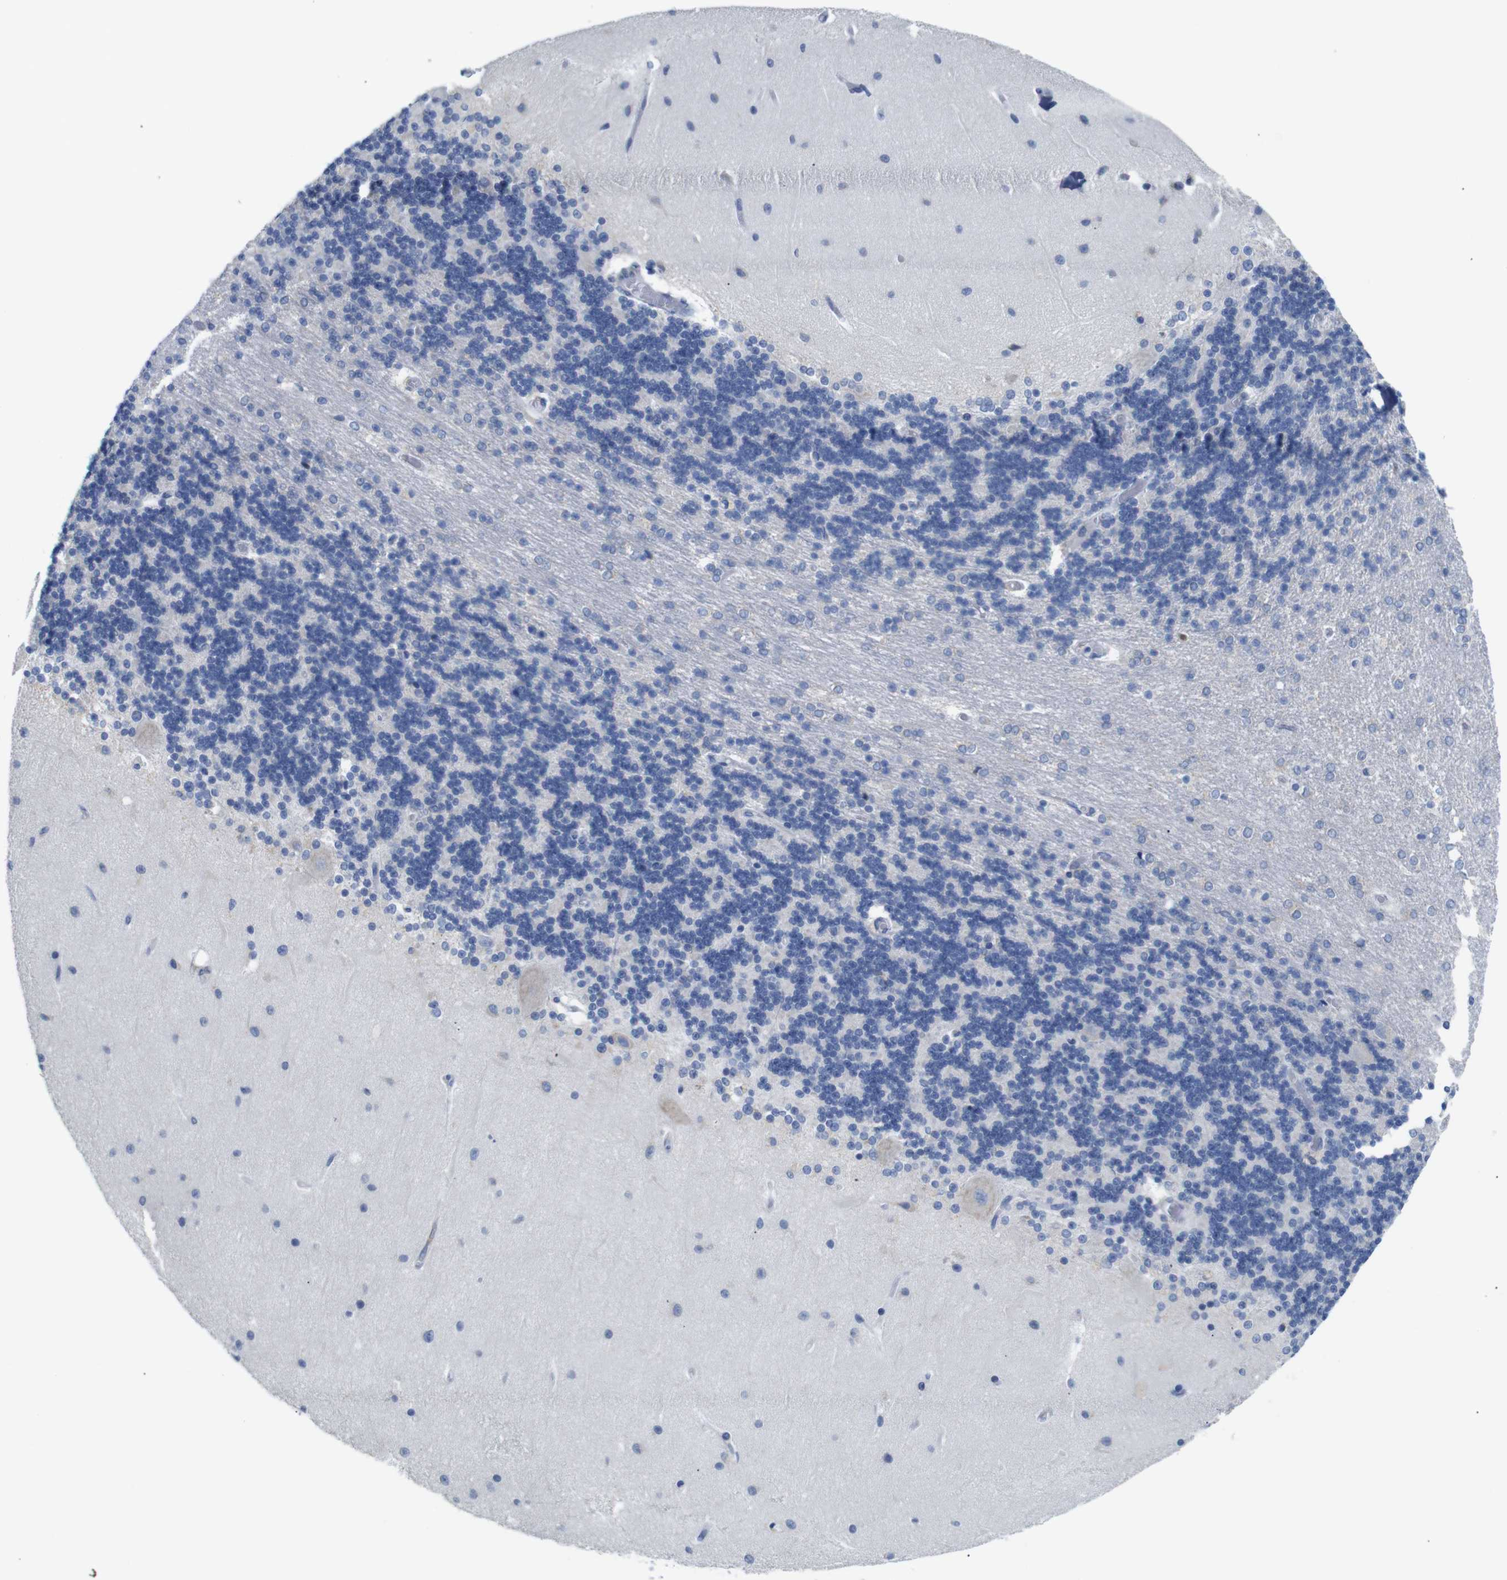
{"staining": {"intensity": "negative", "quantity": "none", "location": "none"}, "tissue": "cerebellum", "cell_type": "Cells in granular layer", "image_type": "normal", "snomed": [{"axis": "morphology", "description": "Normal tissue, NOS"}, {"axis": "topography", "description": "Cerebellum"}], "caption": "Immunohistochemistry (IHC) histopathology image of unremarkable human cerebellum stained for a protein (brown), which exhibits no positivity in cells in granular layer.", "gene": "NEBL", "patient": {"sex": "female", "age": 54}}